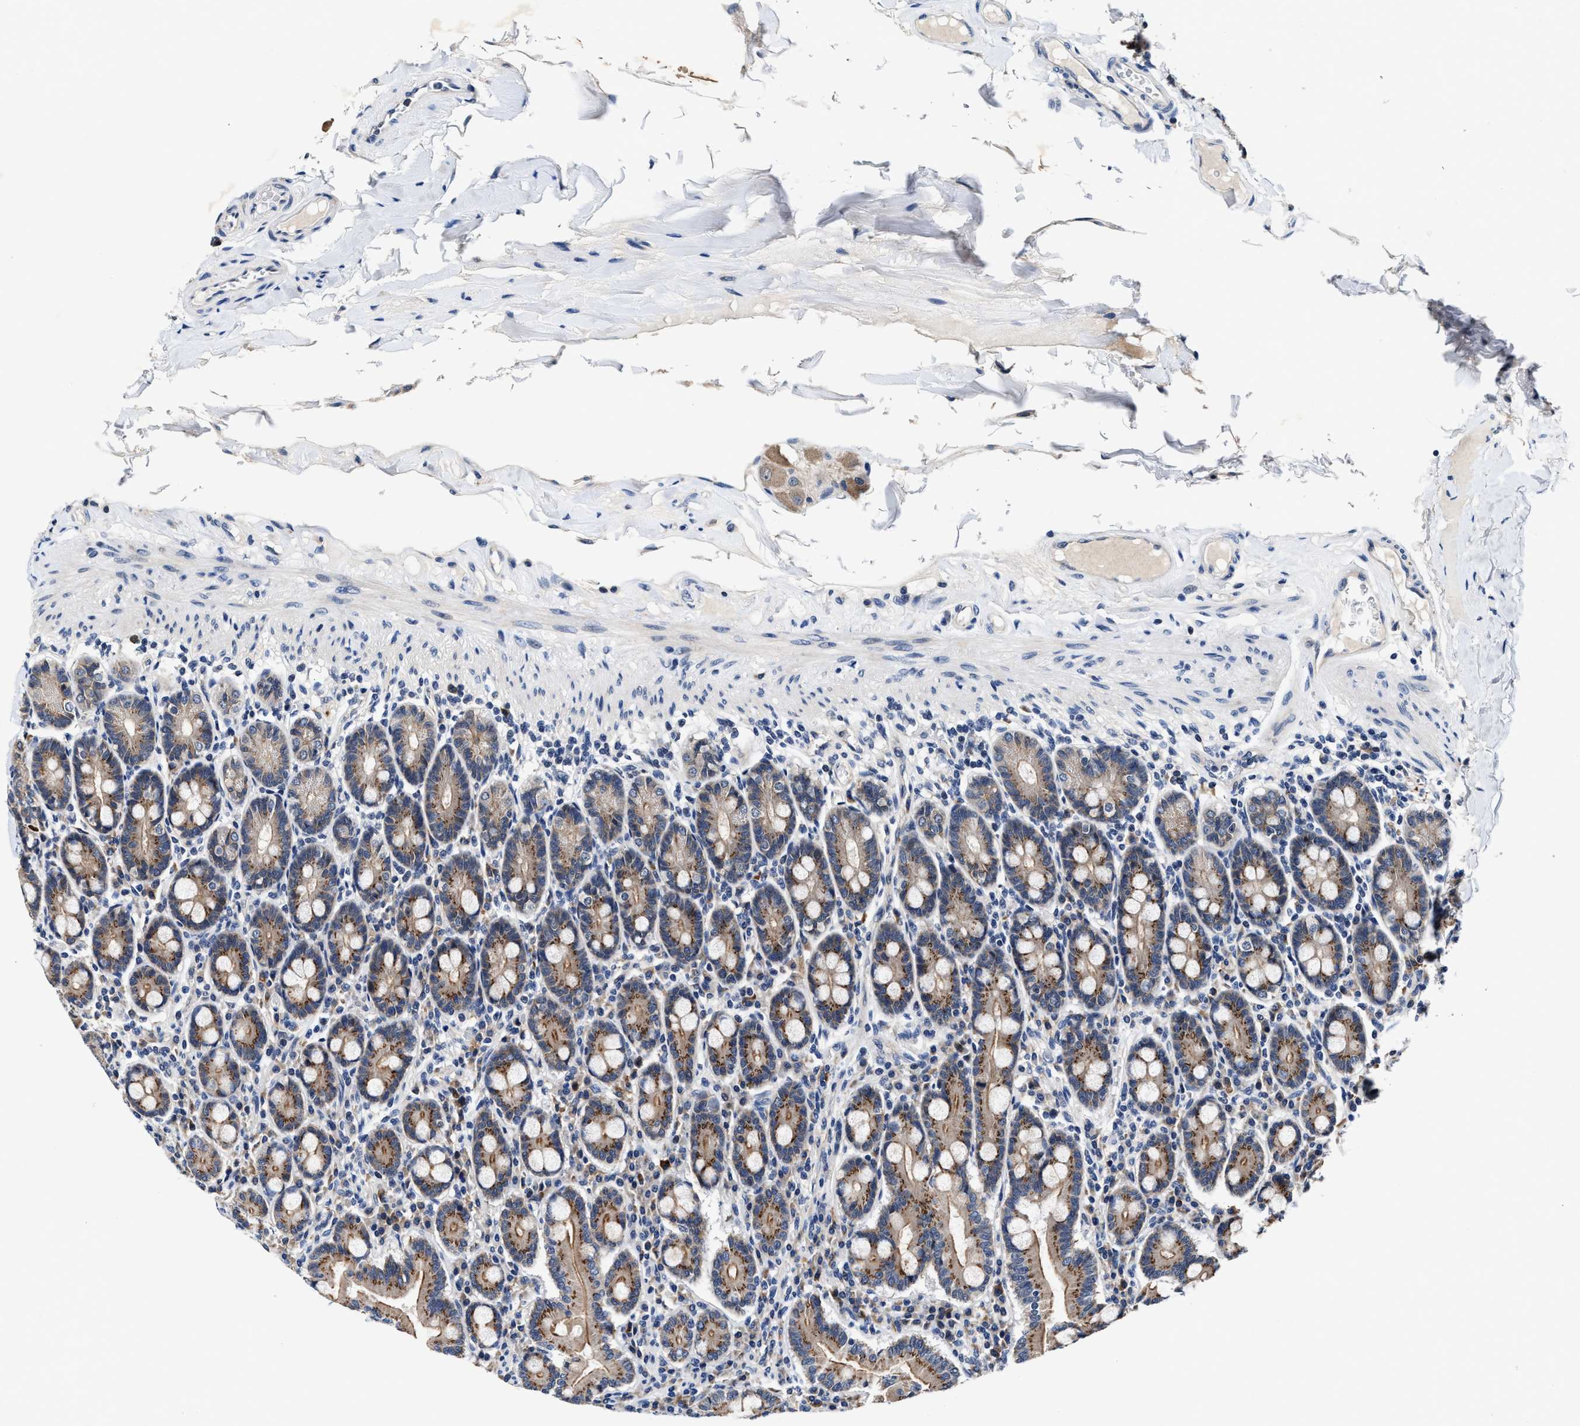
{"staining": {"intensity": "moderate", "quantity": ">75%", "location": "cytoplasmic/membranous"}, "tissue": "duodenum", "cell_type": "Glandular cells", "image_type": "normal", "snomed": [{"axis": "morphology", "description": "Normal tissue, NOS"}, {"axis": "topography", "description": "Duodenum"}], "caption": "Normal duodenum was stained to show a protein in brown. There is medium levels of moderate cytoplasmic/membranous staining in approximately >75% of glandular cells. (DAB (3,3'-diaminobenzidine) IHC with brightfield microscopy, high magnification).", "gene": "TMEM53", "patient": {"sex": "male", "age": 50}}